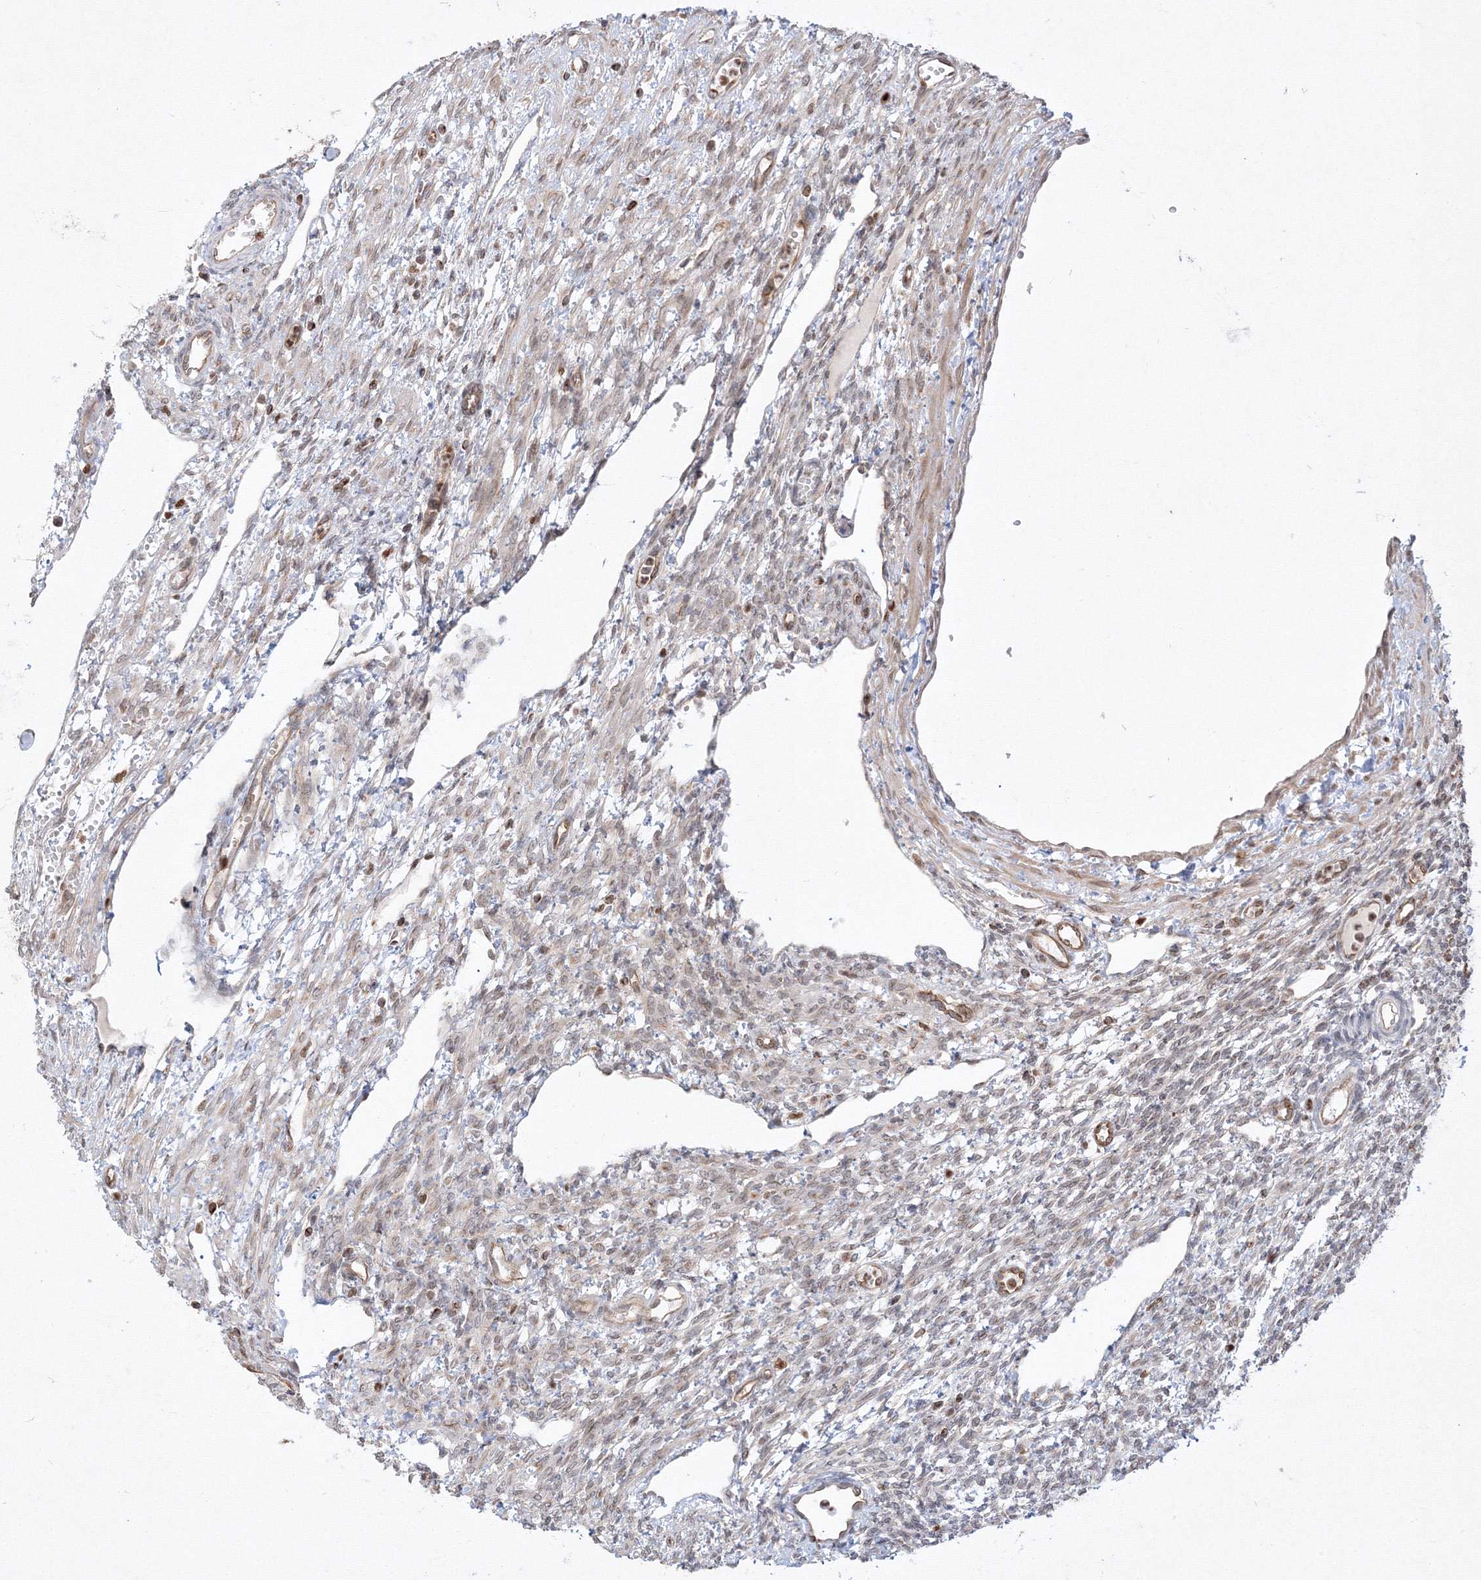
{"staining": {"intensity": "strong", "quantity": ">75%", "location": "cytoplasmic/membranous"}, "tissue": "ovary", "cell_type": "Follicle cells", "image_type": "normal", "snomed": [{"axis": "morphology", "description": "Normal tissue, NOS"}, {"axis": "morphology", "description": "Cyst, NOS"}, {"axis": "topography", "description": "Ovary"}], "caption": "DAB immunohistochemical staining of normal ovary reveals strong cytoplasmic/membranous protein expression in approximately >75% of follicle cells. The staining was performed using DAB to visualize the protein expression in brown, while the nuclei were stained in blue with hematoxylin (Magnification: 20x).", "gene": "TMEM50B", "patient": {"sex": "female", "age": 33}}